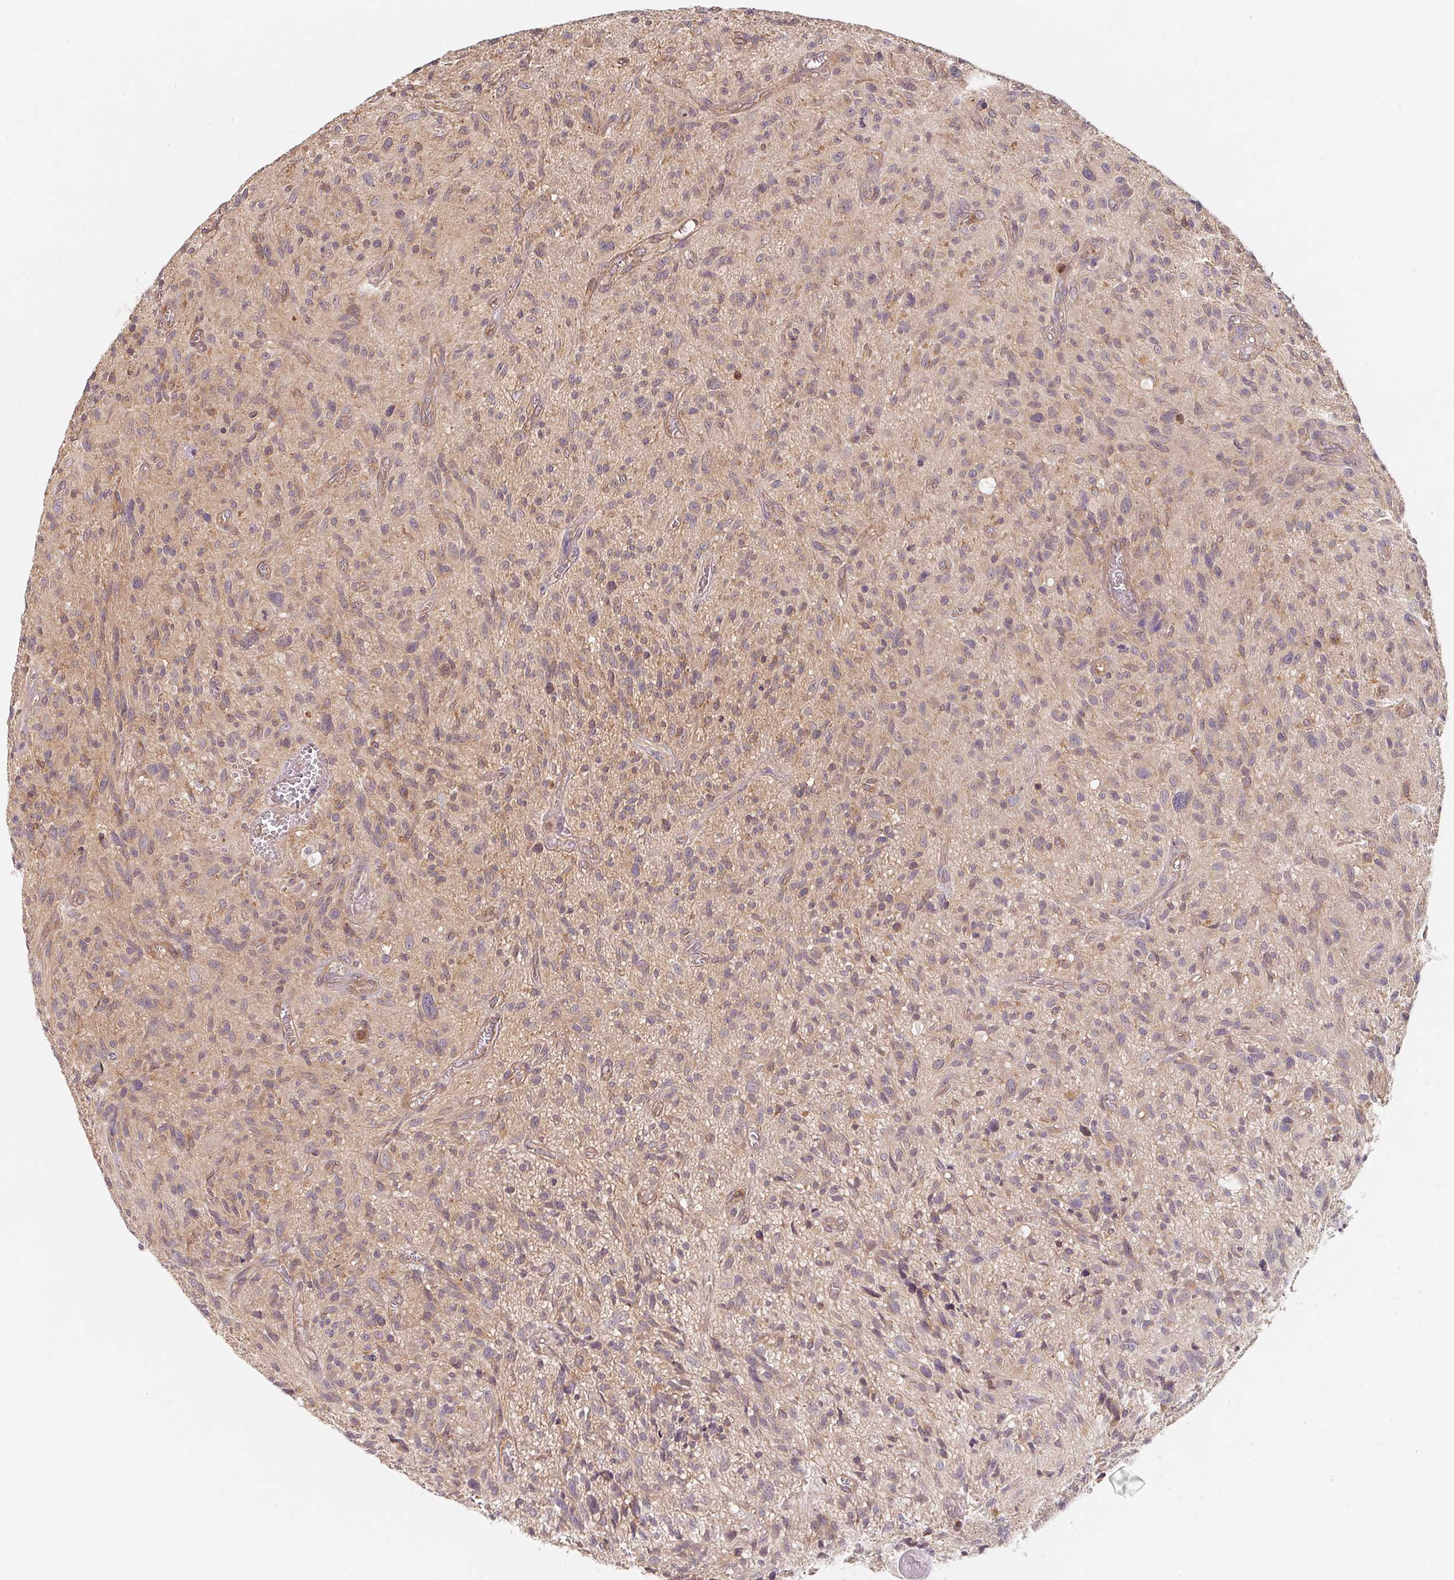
{"staining": {"intensity": "weak", "quantity": "<25%", "location": "cytoplasmic/membranous"}, "tissue": "glioma", "cell_type": "Tumor cells", "image_type": "cancer", "snomed": [{"axis": "morphology", "description": "Glioma, malignant, High grade"}, {"axis": "topography", "description": "Brain"}], "caption": "Human glioma stained for a protein using immunohistochemistry (IHC) demonstrates no positivity in tumor cells.", "gene": "ANKRD13A", "patient": {"sex": "male", "age": 75}}